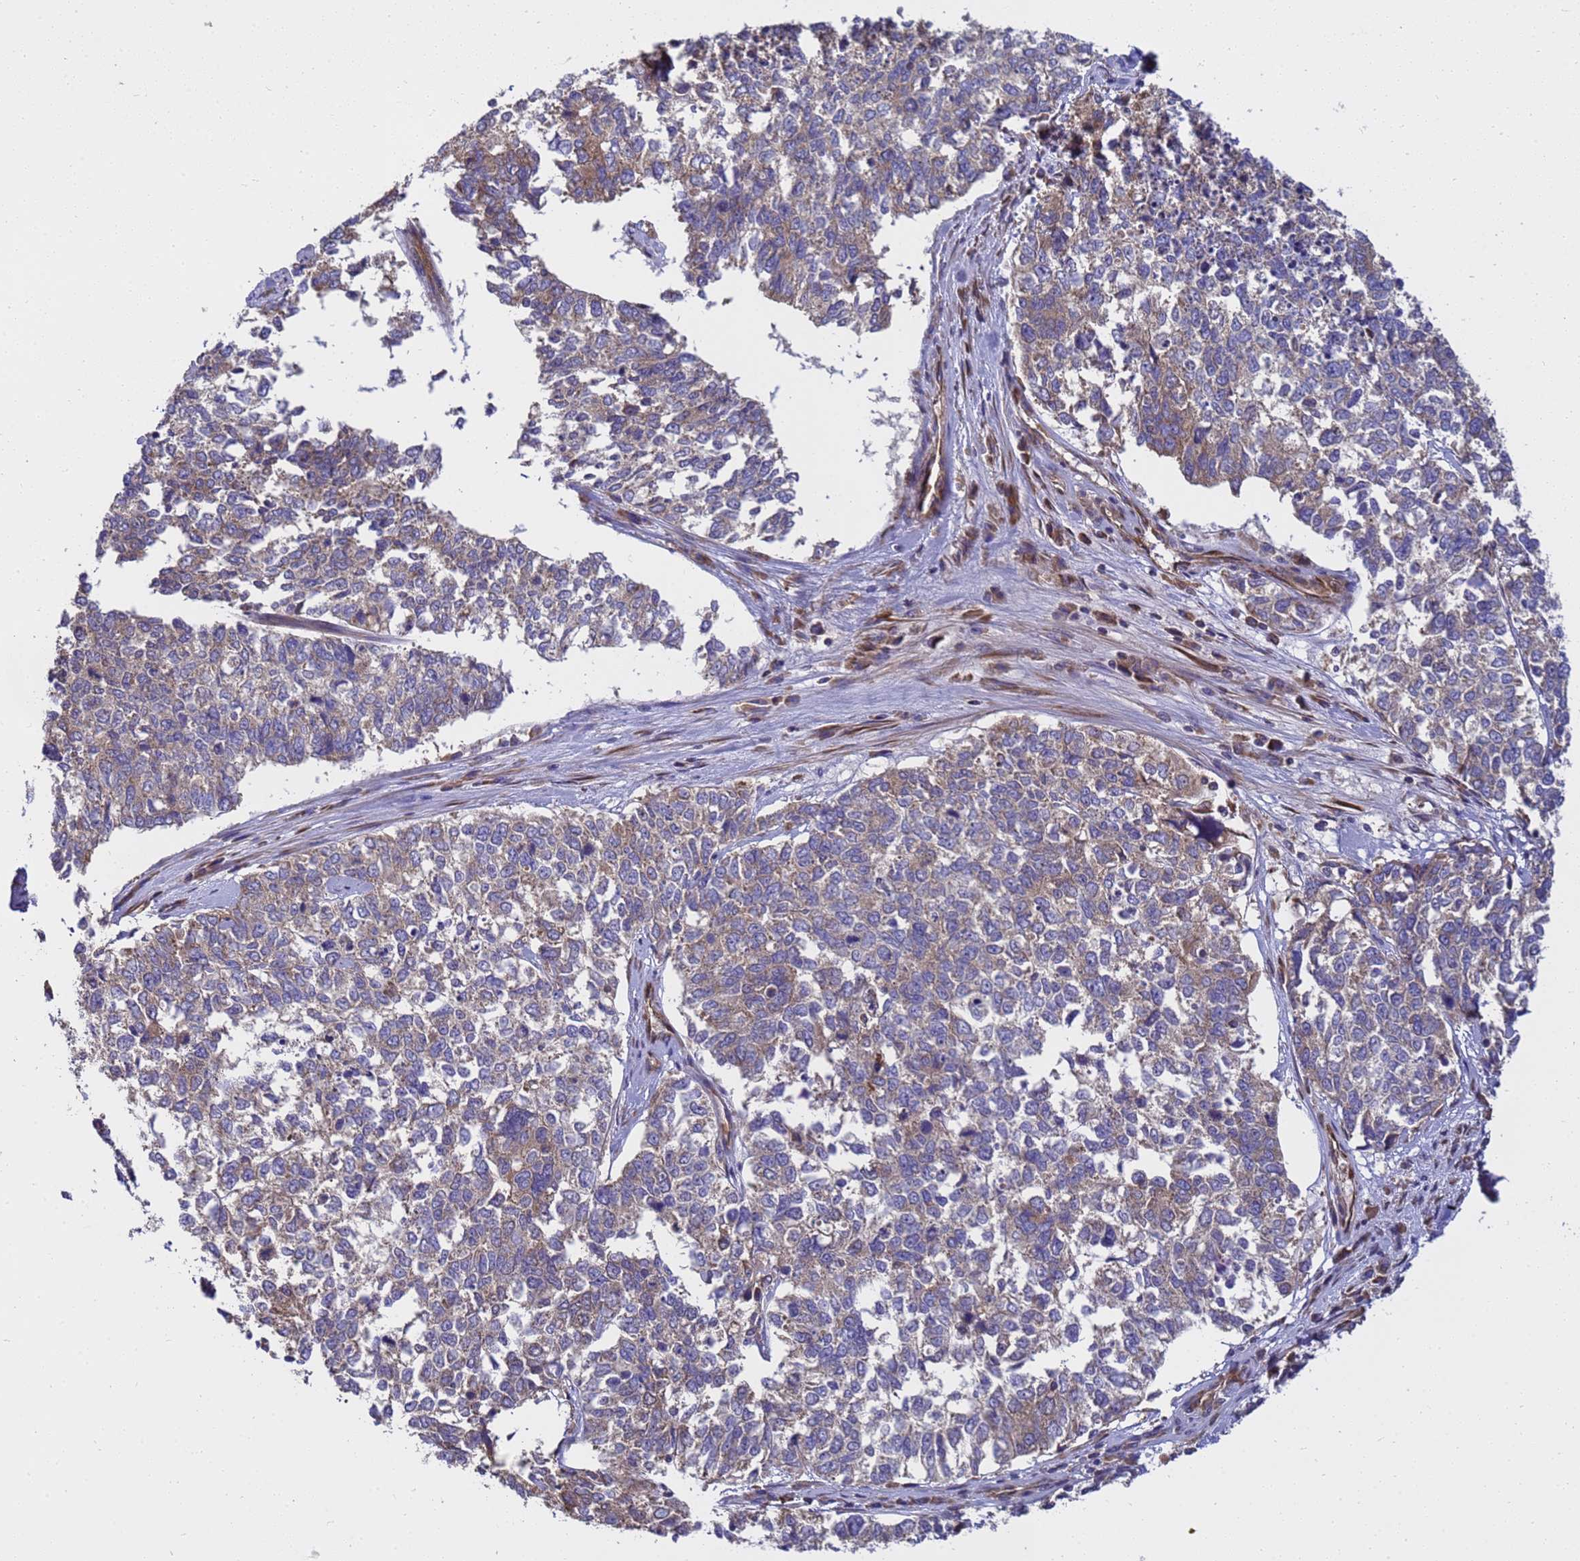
{"staining": {"intensity": "weak", "quantity": ">75%", "location": "cytoplasmic/membranous"}, "tissue": "cervical cancer", "cell_type": "Tumor cells", "image_type": "cancer", "snomed": [{"axis": "morphology", "description": "Squamous cell carcinoma, NOS"}, {"axis": "topography", "description": "Cervix"}], "caption": "Immunohistochemistry staining of cervical cancer, which displays low levels of weak cytoplasmic/membranous expression in about >75% of tumor cells indicating weak cytoplasmic/membranous protein staining. The staining was performed using DAB (3,3'-diaminobenzidine) (brown) for protein detection and nuclei were counterstained in hematoxylin (blue).", "gene": "BECN1", "patient": {"sex": "female", "age": 63}}